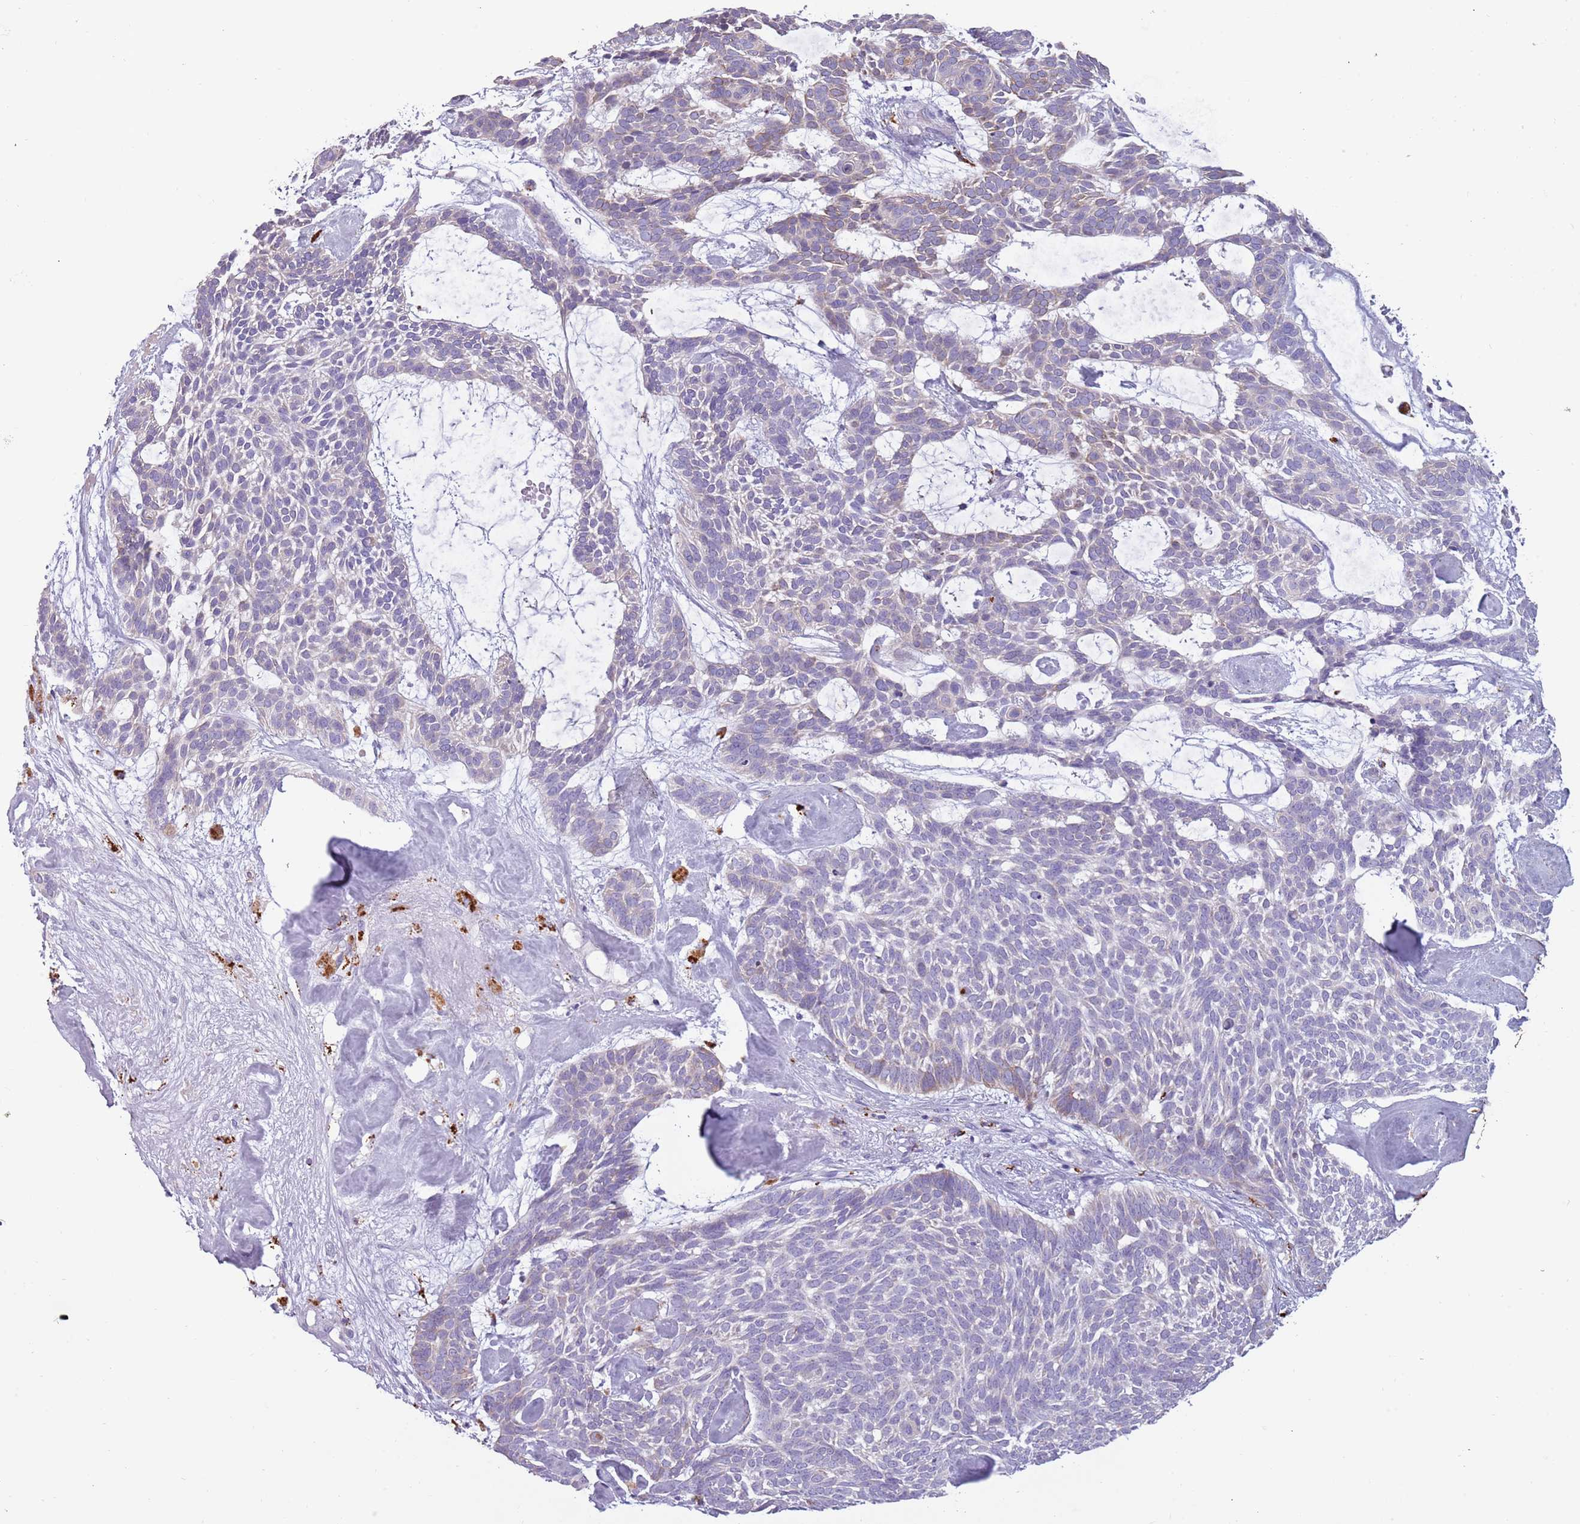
{"staining": {"intensity": "negative", "quantity": "none", "location": "none"}, "tissue": "skin cancer", "cell_type": "Tumor cells", "image_type": "cancer", "snomed": [{"axis": "morphology", "description": "Basal cell carcinoma"}, {"axis": "topography", "description": "Skin"}], "caption": "An immunohistochemistry micrograph of skin cancer is shown. There is no staining in tumor cells of skin cancer.", "gene": "NWD2", "patient": {"sex": "male", "age": 61}}